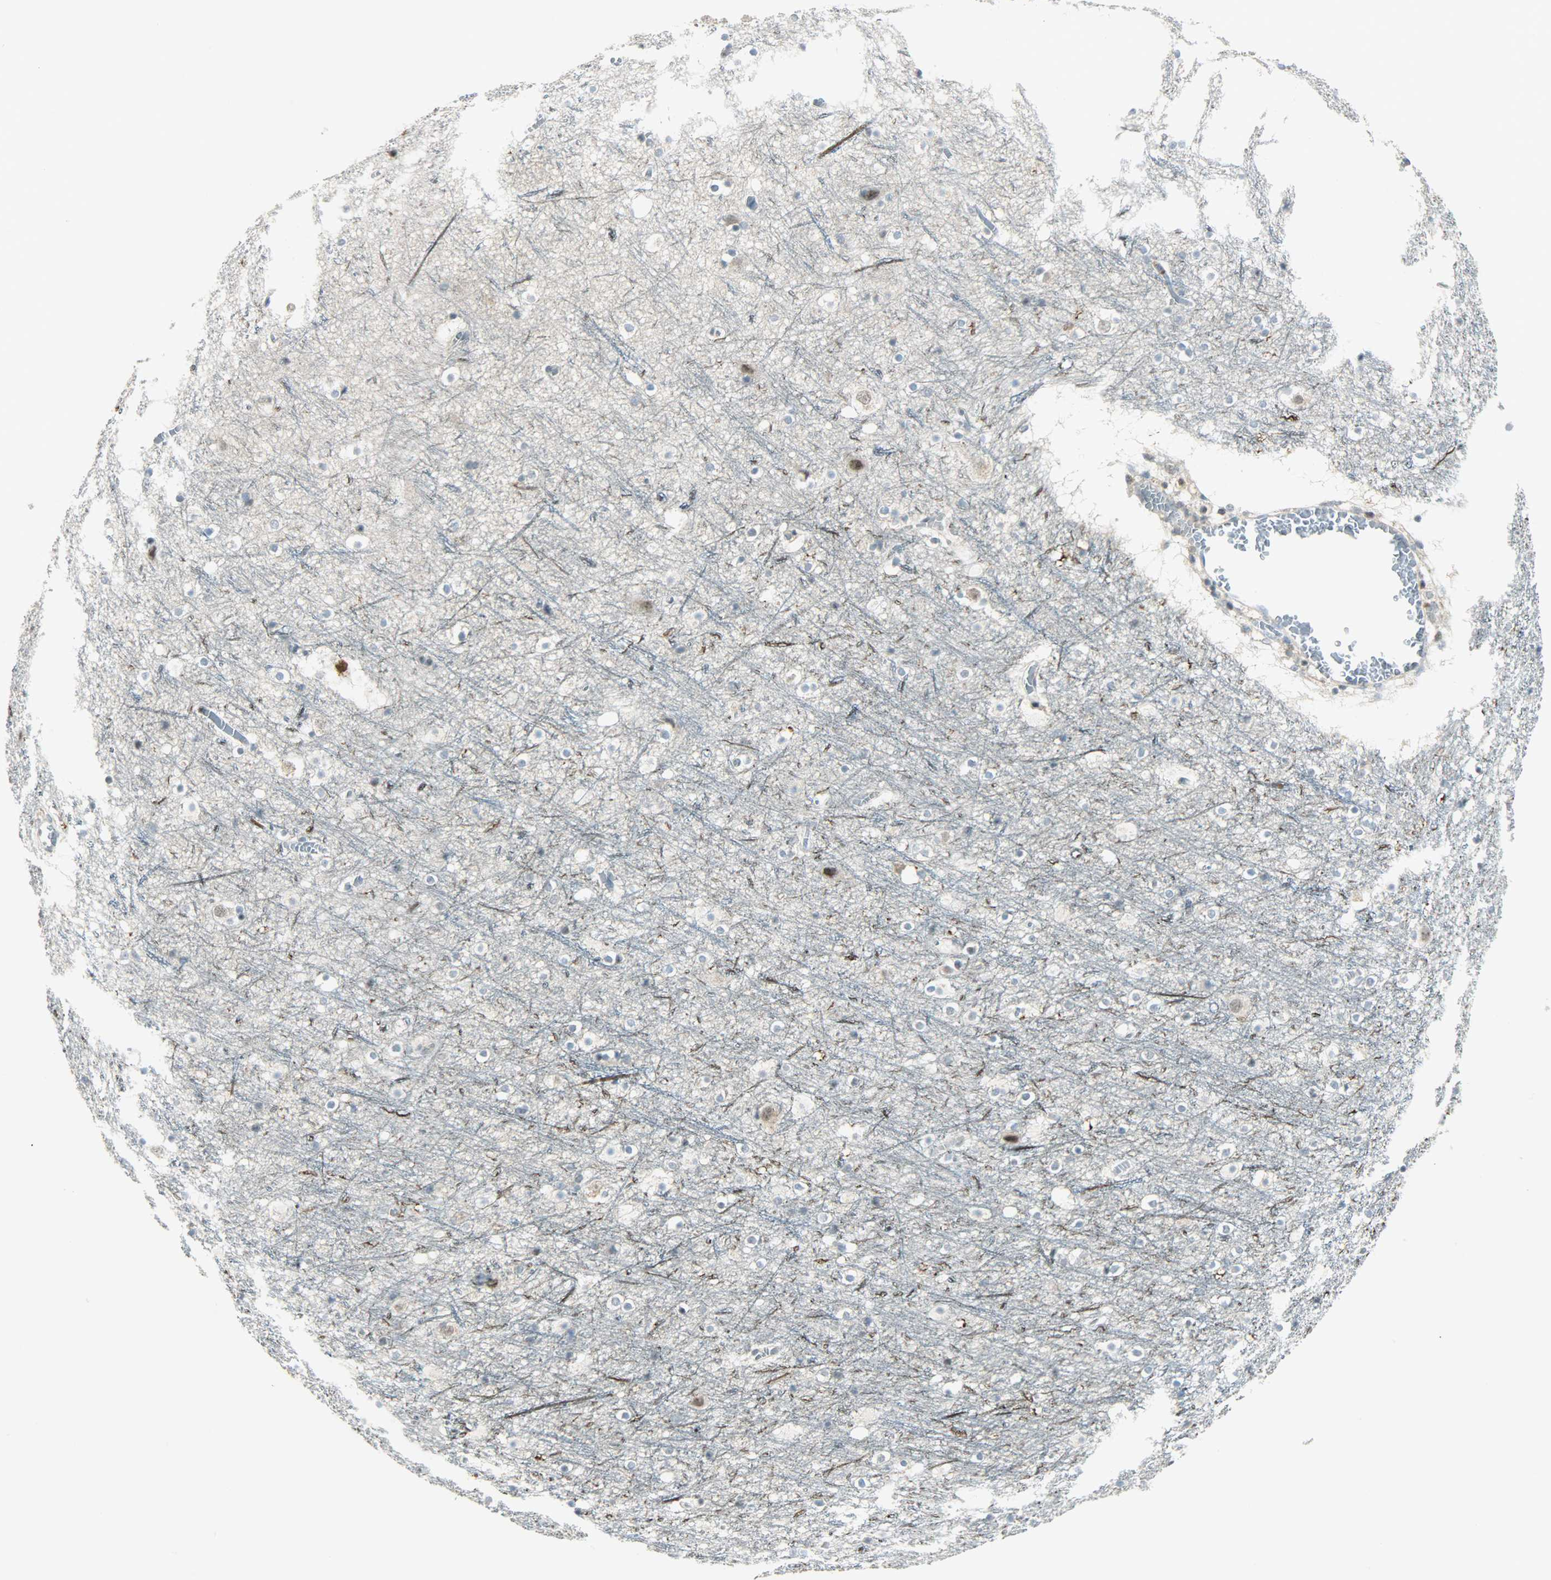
{"staining": {"intensity": "negative", "quantity": "none", "location": "none"}, "tissue": "cerebral cortex", "cell_type": "Endothelial cells", "image_type": "normal", "snomed": [{"axis": "morphology", "description": "Normal tissue, NOS"}, {"axis": "topography", "description": "Cerebral cortex"}], "caption": "Endothelial cells show no significant expression in benign cerebral cortex.", "gene": "IL15", "patient": {"sex": "male", "age": 45}}